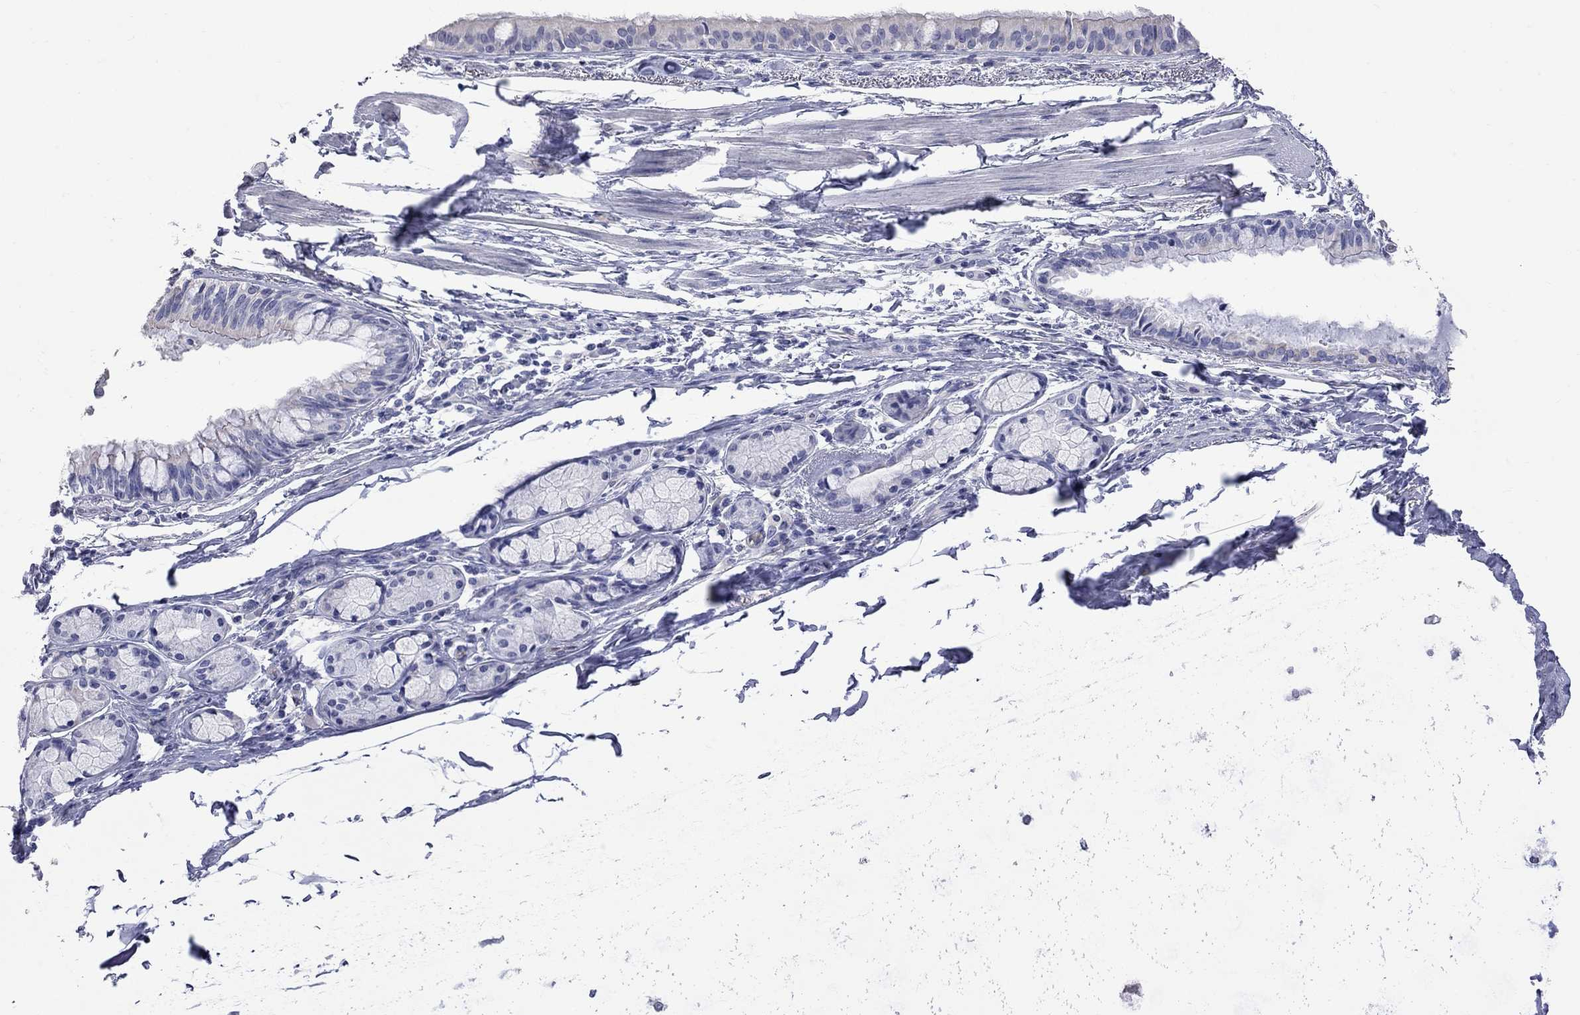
{"staining": {"intensity": "negative", "quantity": "none", "location": "none"}, "tissue": "bronchus", "cell_type": "Respiratory epithelial cells", "image_type": "normal", "snomed": [{"axis": "morphology", "description": "Normal tissue, NOS"}, {"axis": "morphology", "description": "Squamous cell carcinoma, NOS"}, {"axis": "topography", "description": "Bronchus"}, {"axis": "topography", "description": "Lung"}], "caption": "This is a image of immunohistochemistry staining of unremarkable bronchus, which shows no positivity in respiratory epithelial cells.", "gene": "KCND2", "patient": {"sex": "male", "age": 69}}